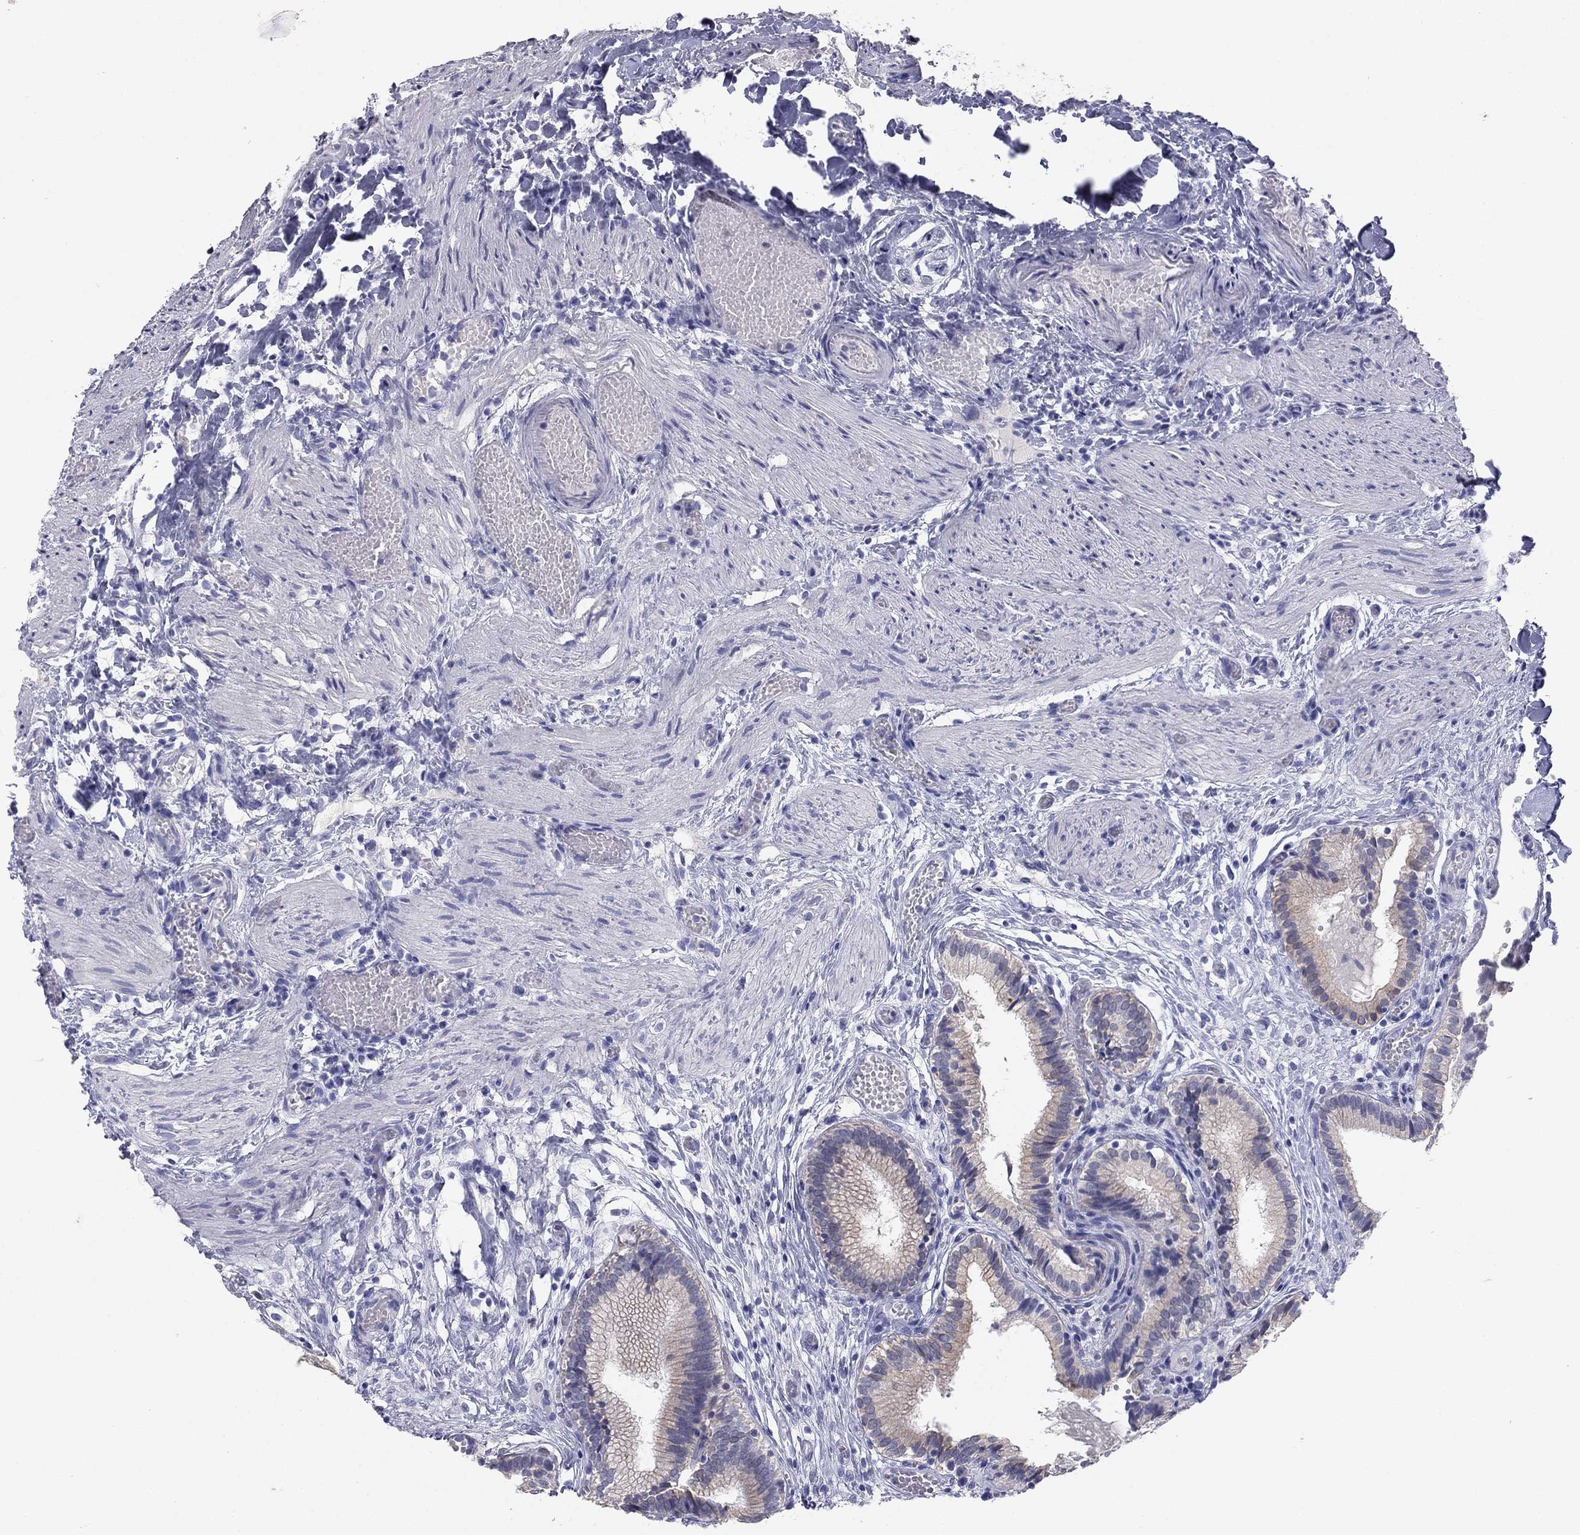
{"staining": {"intensity": "weak", "quantity": "25%-75%", "location": "cytoplasmic/membranous"}, "tissue": "gallbladder", "cell_type": "Glandular cells", "image_type": "normal", "snomed": [{"axis": "morphology", "description": "Normal tissue, NOS"}, {"axis": "topography", "description": "Gallbladder"}], "caption": "DAB (3,3'-diaminobenzidine) immunohistochemical staining of benign gallbladder exhibits weak cytoplasmic/membranous protein staining in approximately 25%-75% of glandular cells.", "gene": "KRT75", "patient": {"sex": "female", "age": 24}}